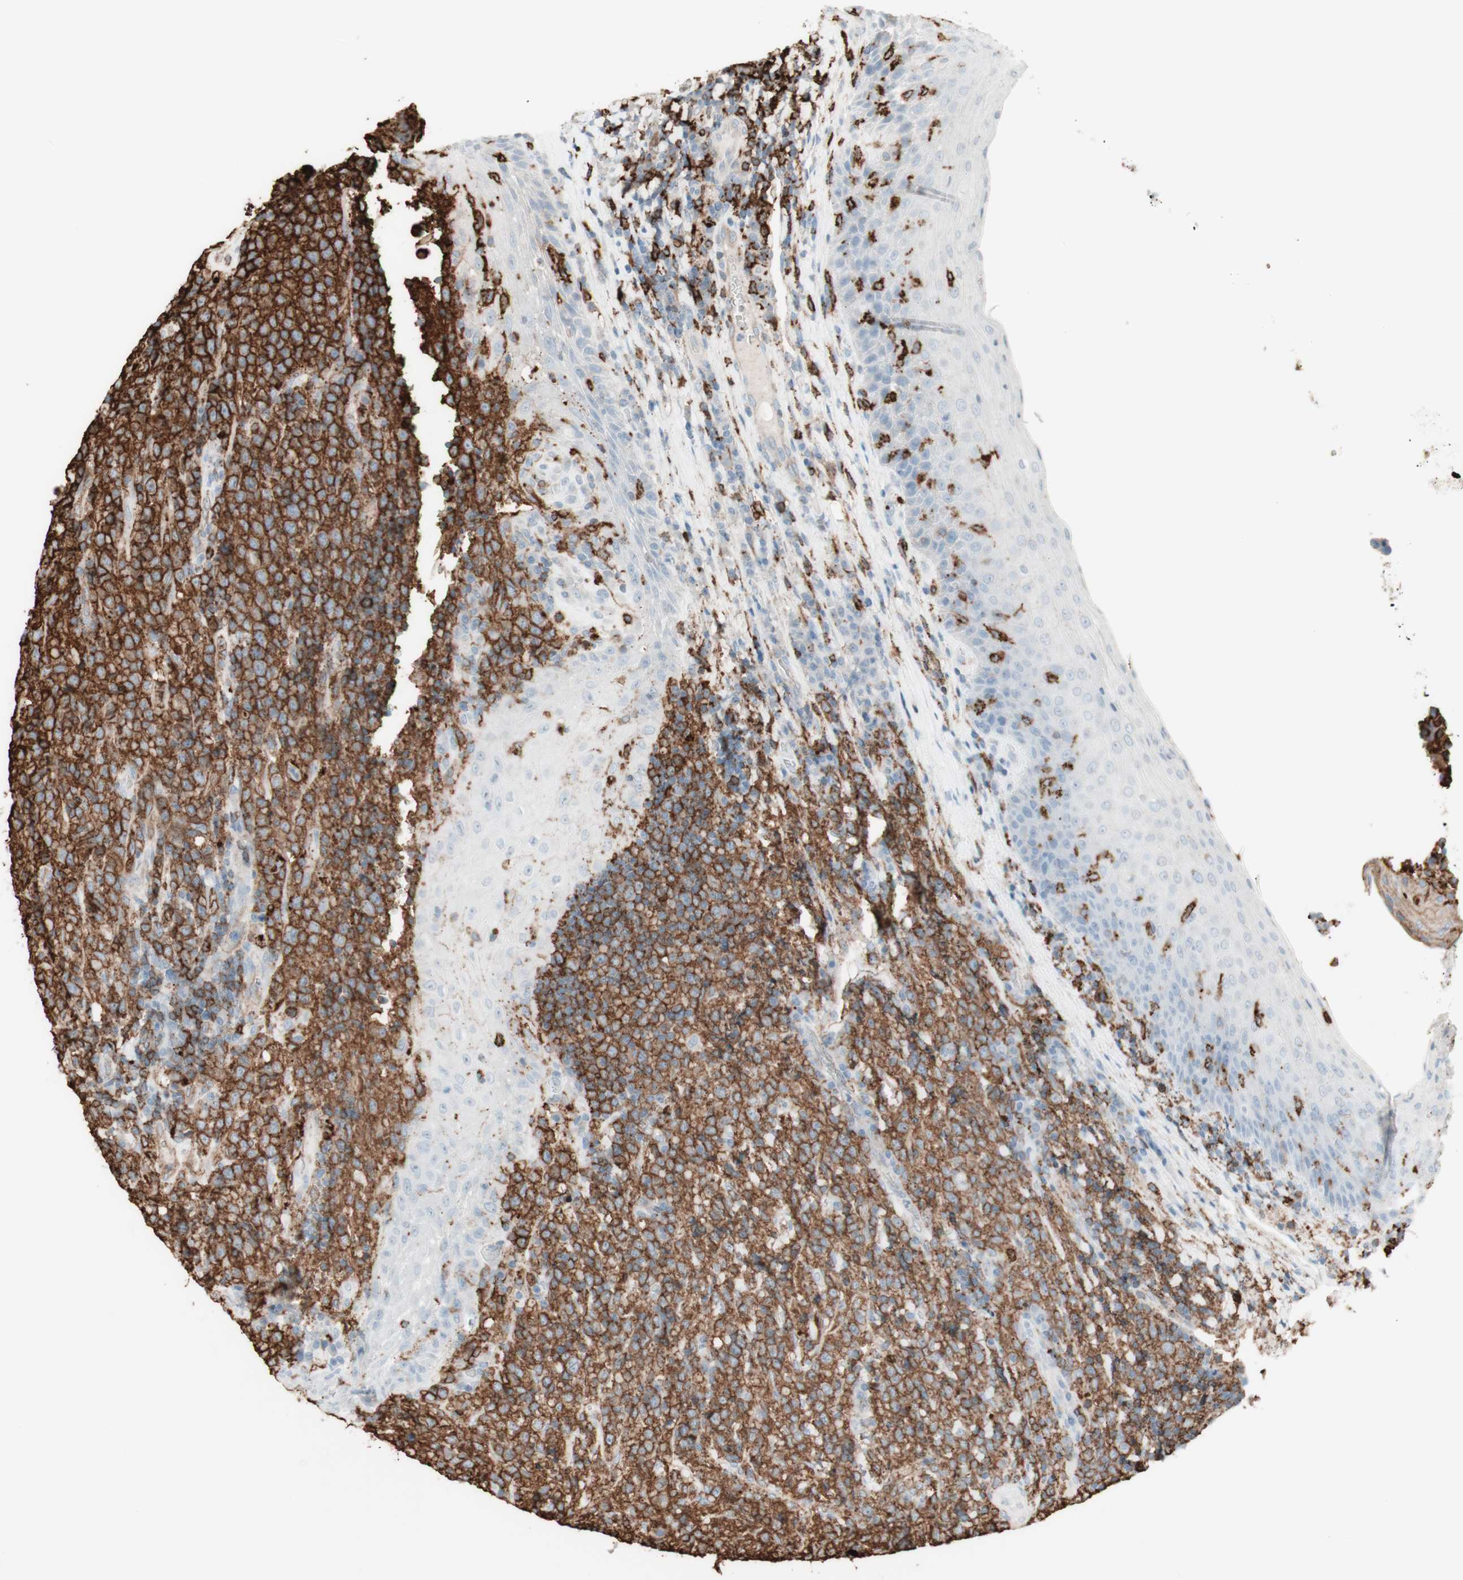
{"staining": {"intensity": "strong", "quantity": ">75%", "location": "cytoplasmic/membranous"}, "tissue": "lymphoma", "cell_type": "Tumor cells", "image_type": "cancer", "snomed": [{"axis": "morphology", "description": "Malignant lymphoma, non-Hodgkin's type, High grade"}, {"axis": "topography", "description": "Tonsil"}], "caption": "Brown immunohistochemical staining in human lymphoma reveals strong cytoplasmic/membranous staining in about >75% of tumor cells. (Brightfield microscopy of DAB IHC at high magnification).", "gene": "HLA-DPB1", "patient": {"sex": "female", "age": 36}}